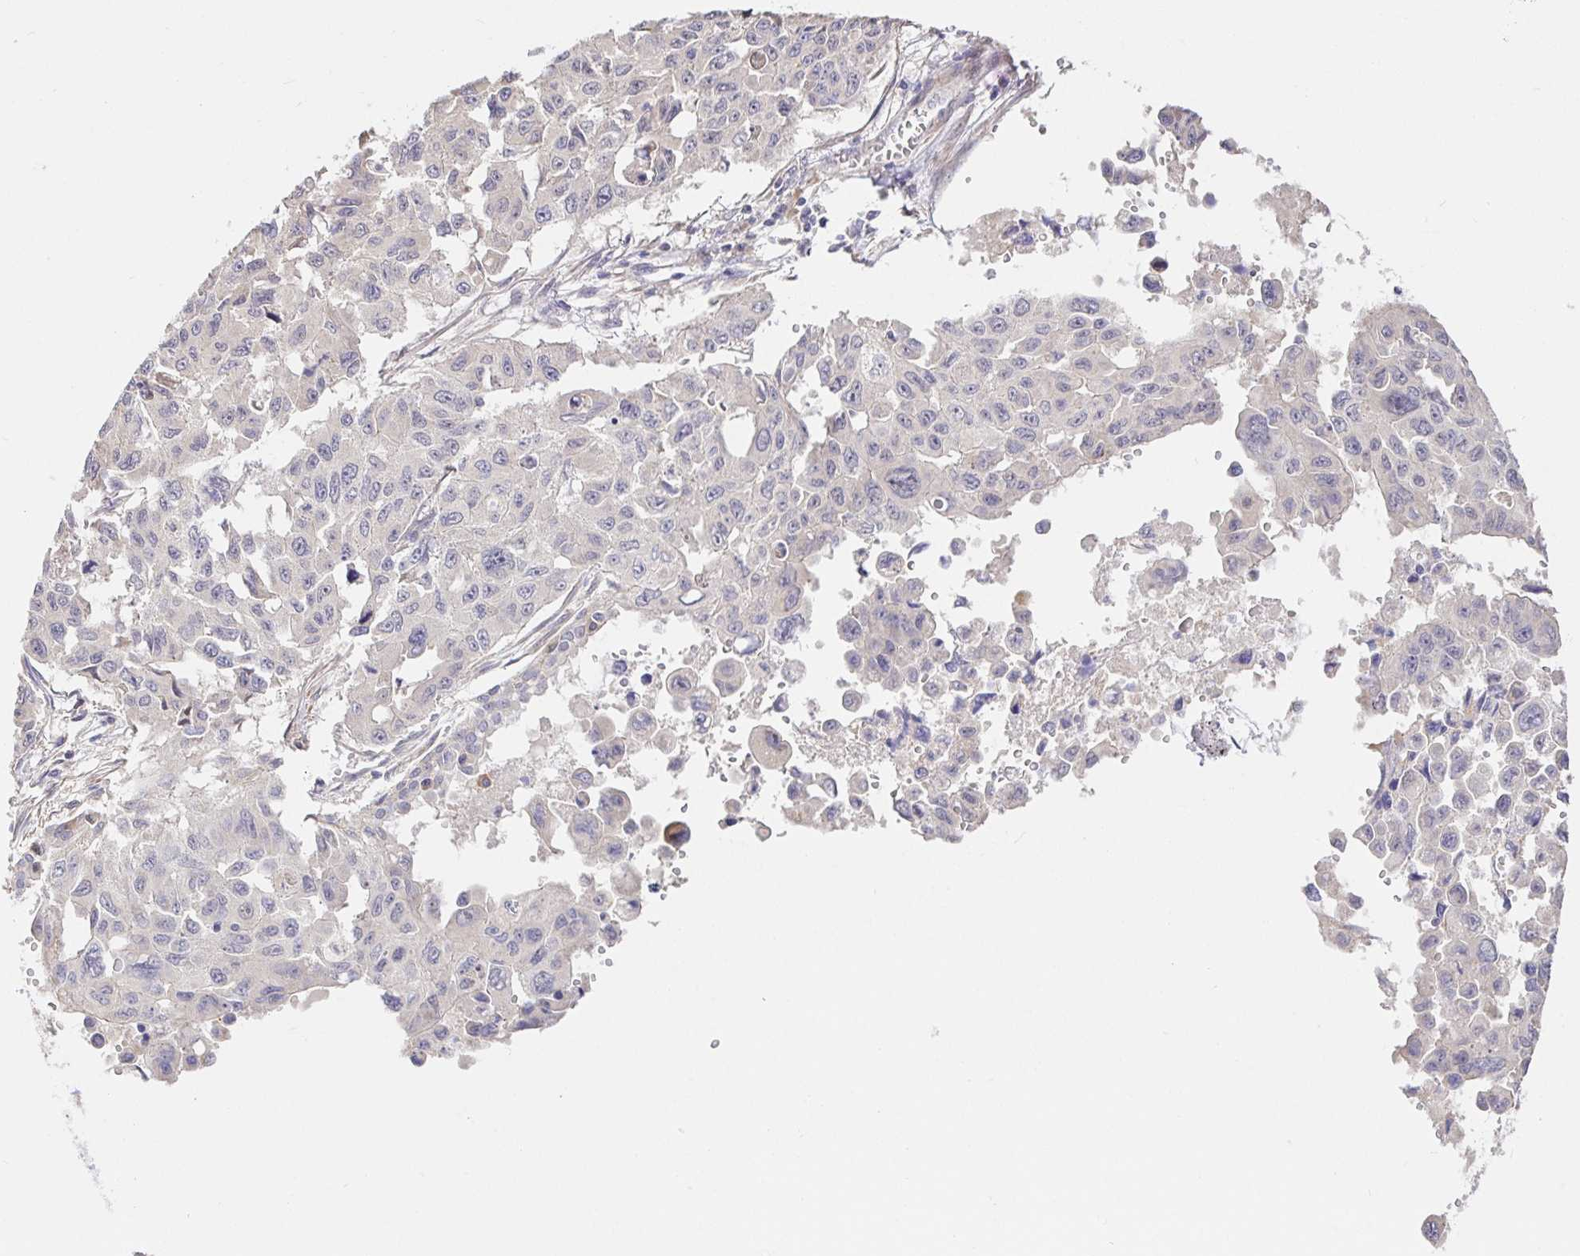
{"staining": {"intensity": "negative", "quantity": "none", "location": "none"}, "tissue": "lung cancer", "cell_type": "Tumor cells", "image_type": "cancer", "snomed": [{"axis": "morphology", "description": "Adenocarcinoma, NOS"}, {"axis": "topography", "description": "Lung"}], "caption": "Immunohistochemical staining of human adenocarcinoma (lung) shows no significant positivity in tumor cells. The staining is performed using DAB brown chromogen with nuclei counter-stained in using hematoxylin.", "gene": "ZDHHC11", "patient": {"sex": "male", "age": 64}}